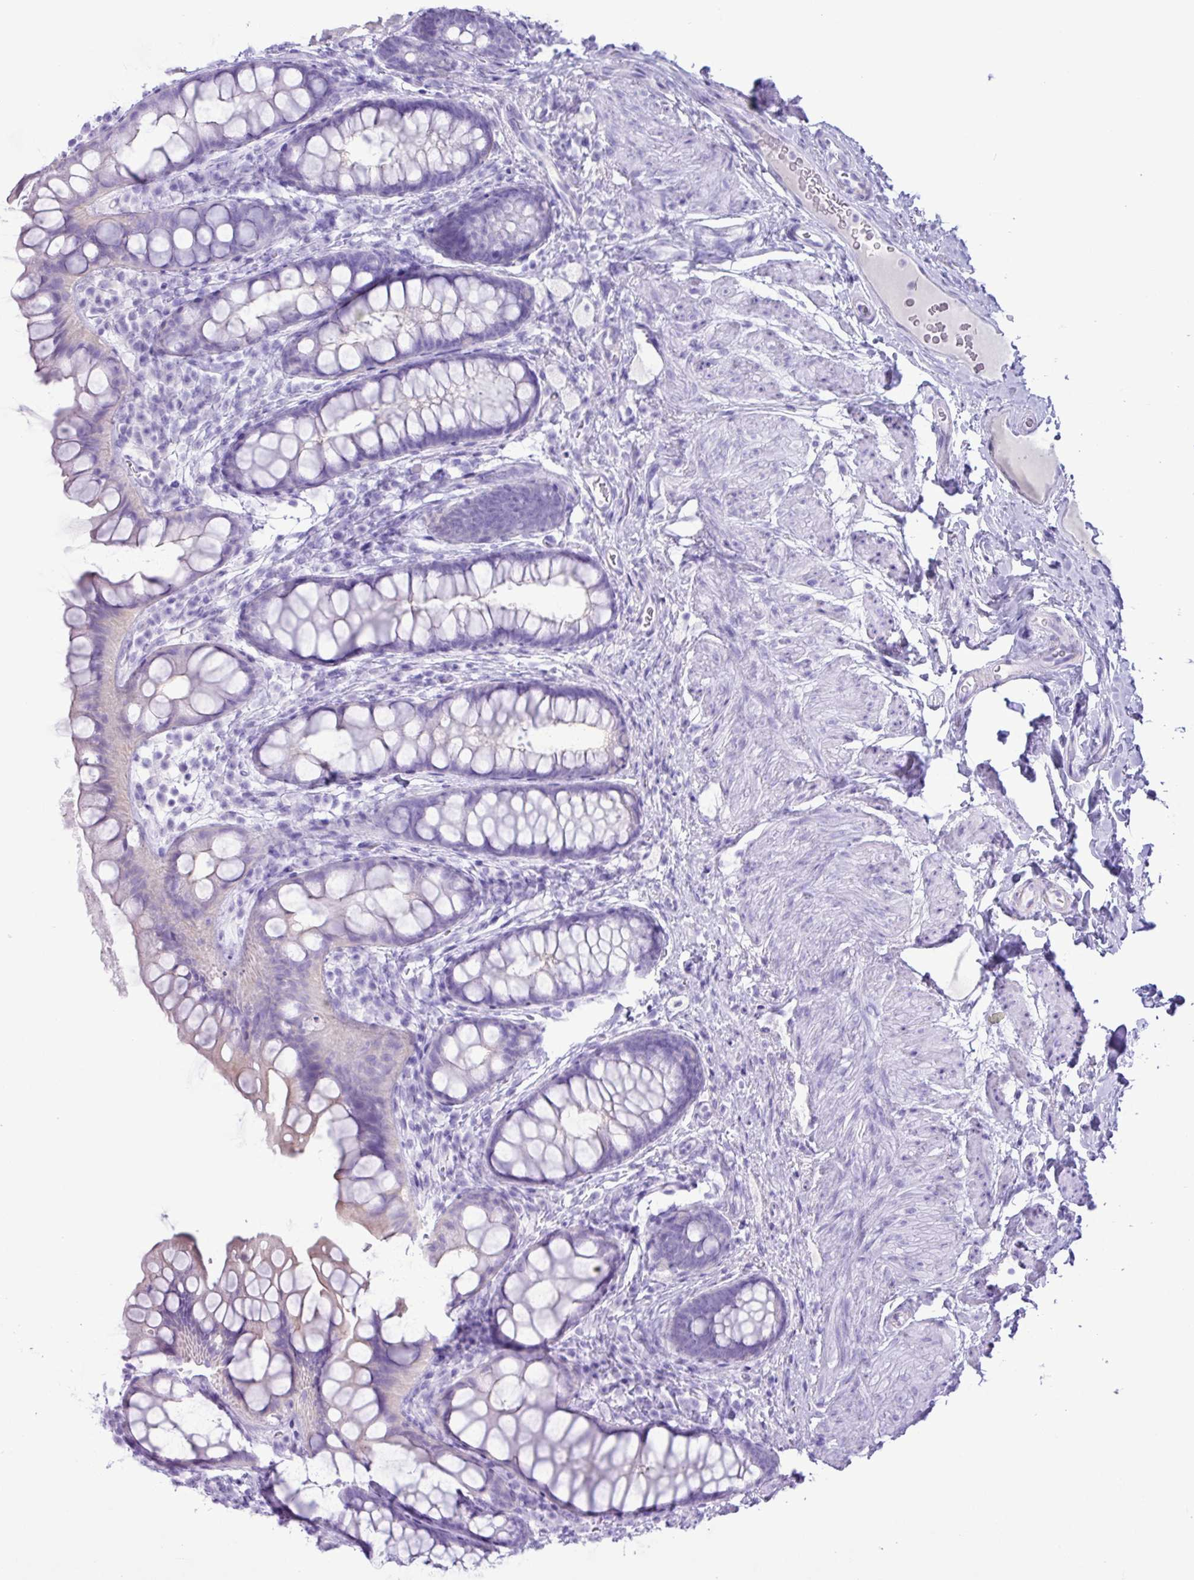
{"staining": {"intensity": "negative", "quantity": "none", "location": "none"}, "tissue": "rectum", "cell_type": "Glandular cells", "image_type": "normal", "snomed": [{"axis": "morphology", "description": "Normal tissue, NOS"}, {"axis": "topography", "description": "Rectum"}, {"axis": "topography", "description": "Peripheral nerve tissue"}], "caption": "This is an IHC photomicrograph of benign rectum. There is no expression in glandular cells.", "gene": "CKMT2", "patient": {"sex": "female", "age": 69}}